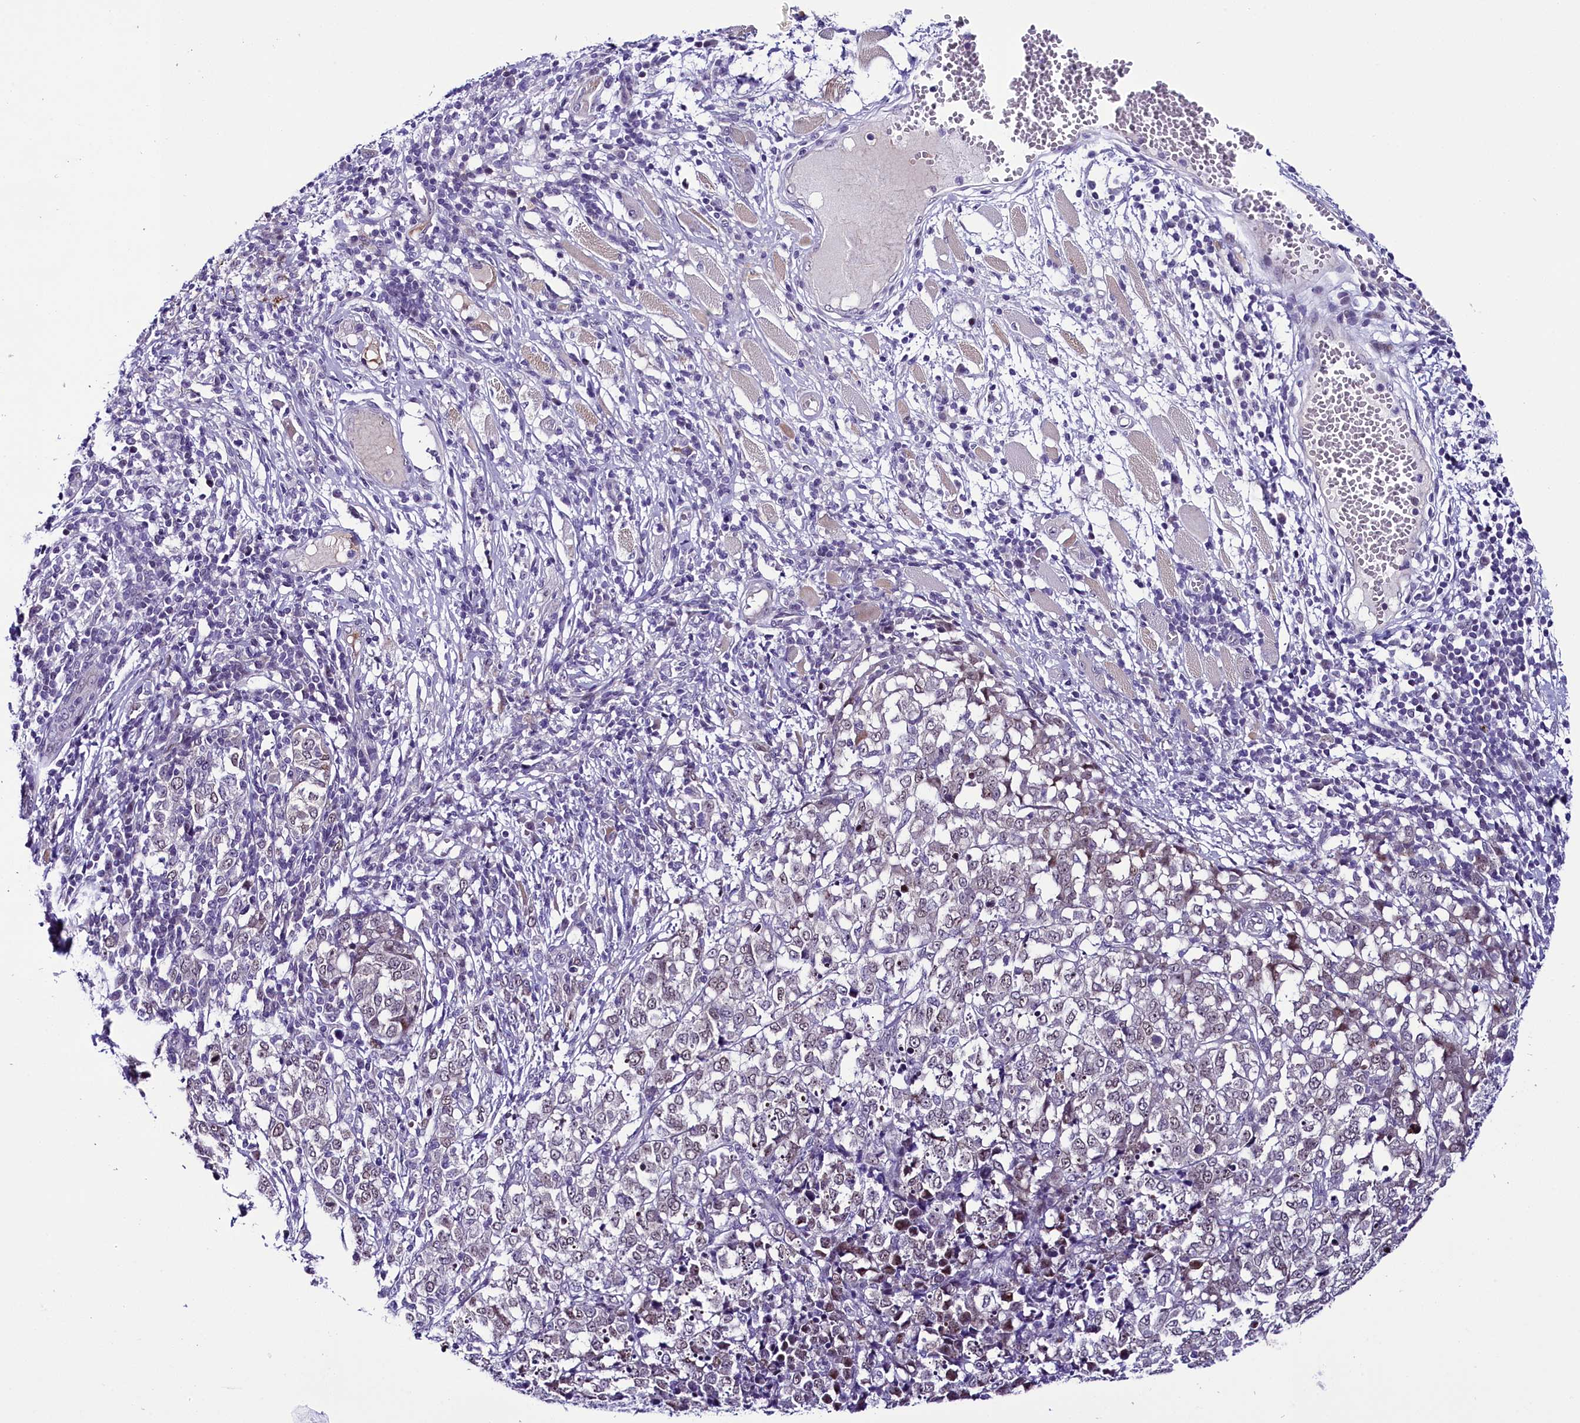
{"staining": {"intensity": "negative", "quantity": "none", "location": "none"}, "tissue": "melanoma", "cell_type": "Tumor cells", "image_type": "cancer", "snomed": [{"axis": "morphology", "description": "Malignant melanoma, NOS"}, {"axis": "topography", "description": "Skin"}], "caption": "Tumor cells are negative for brown protein staining in malignant melanoma.", "gene": "CCDC106", "patient": {"sex": "female", "age": 72}}